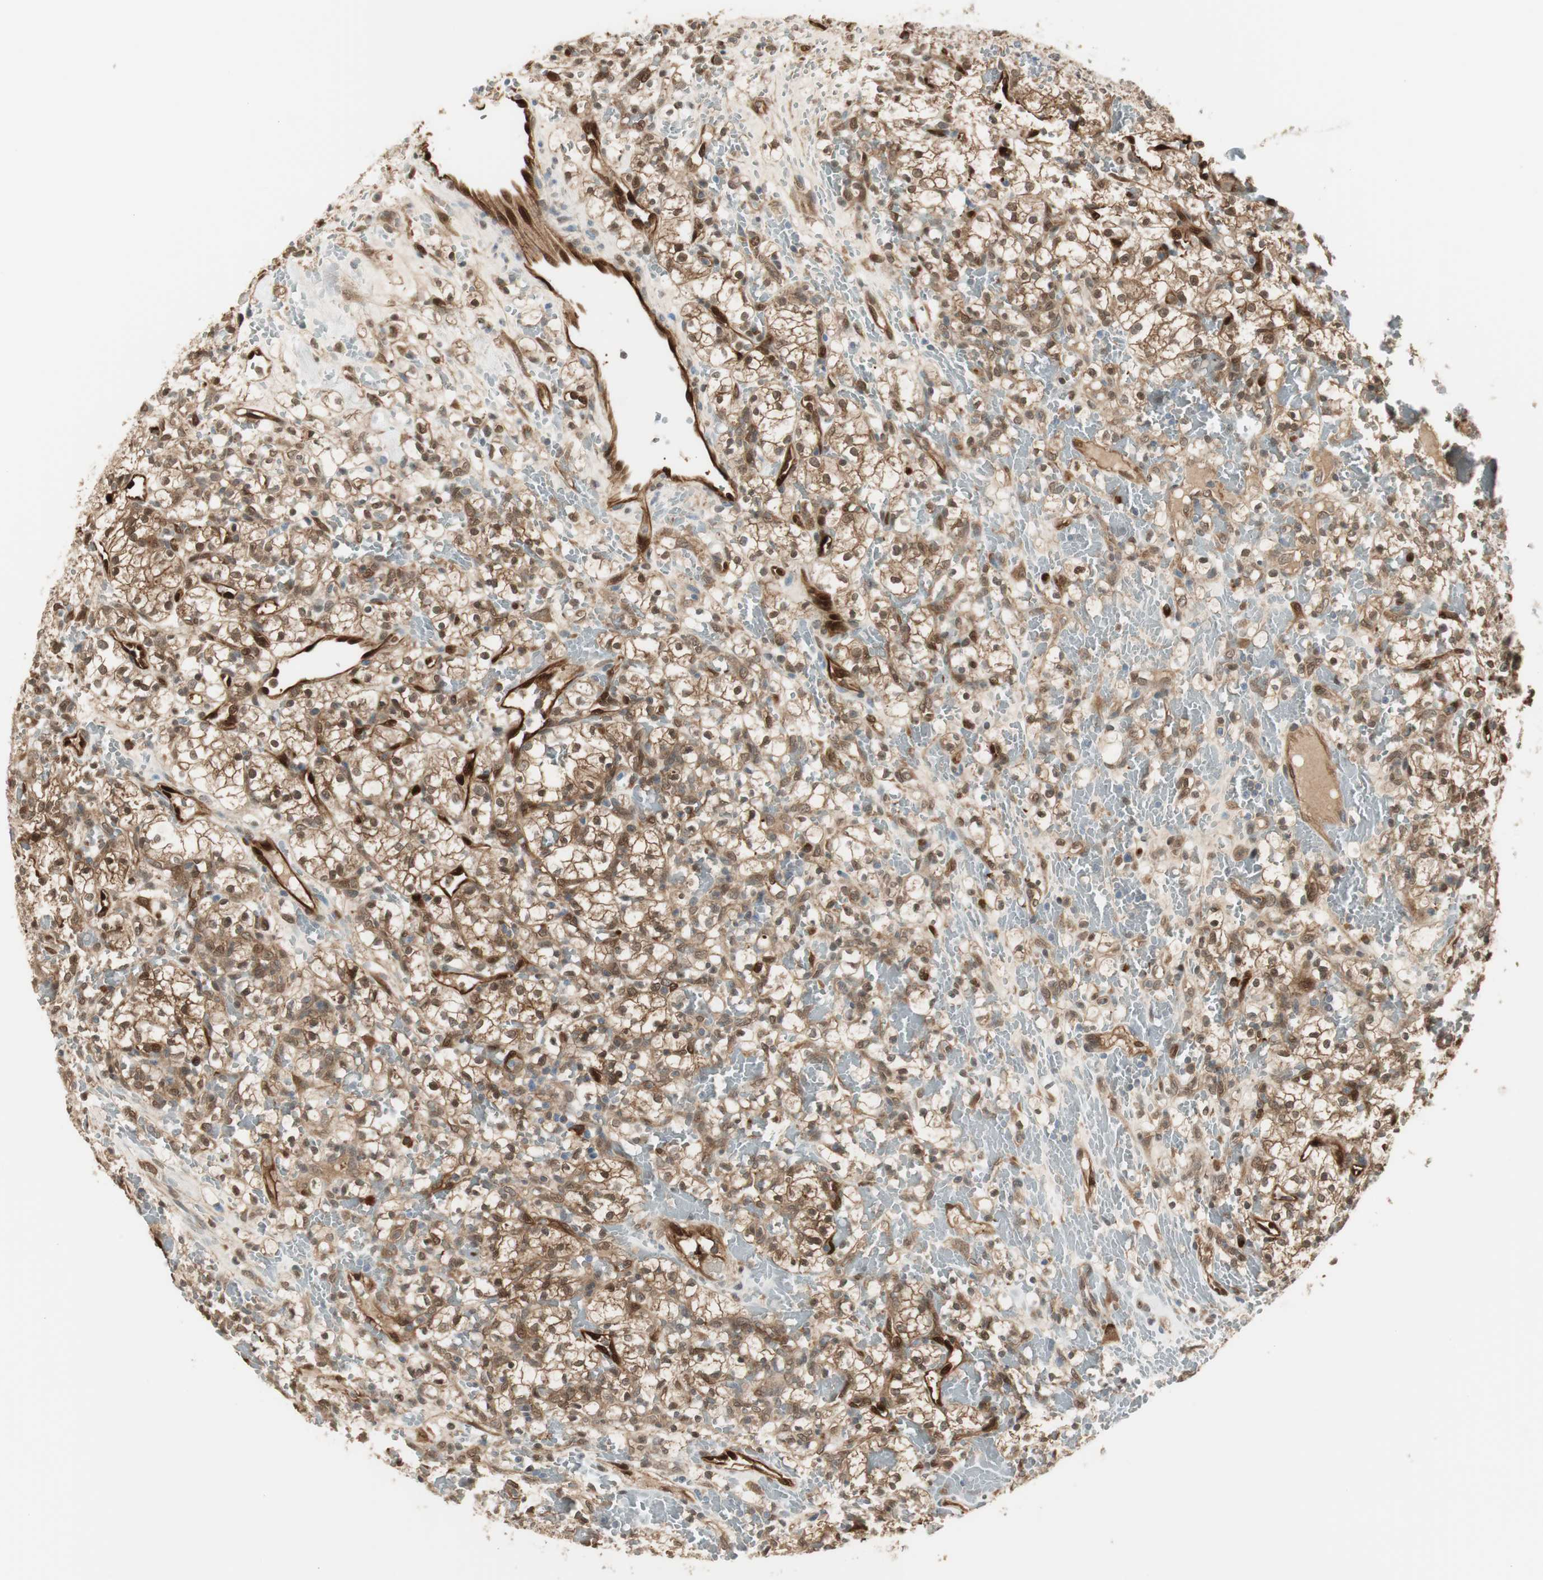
{"staining": {"intensity": "moderate", "quantity": ">75%", "location": "cytoplasmic/membranous,nuclear"}, "tissue": "renal cancer", "cell_type": "Tumor cells", "image_type": "cancer", "snomed": [{"axis": "morphology", "description": "Adenocarcinoma, NOS"}, {"axis": "topography", "description": "Kidney"}], "caption": "IHC (DAB) staining of human renal cancer shows moderate cytoplasmic/membranous and nuclear protein positivity in about >75% of tumor cells.", "gene": "SERPINB6", "patient": {"sex": "female", "age": 60}}